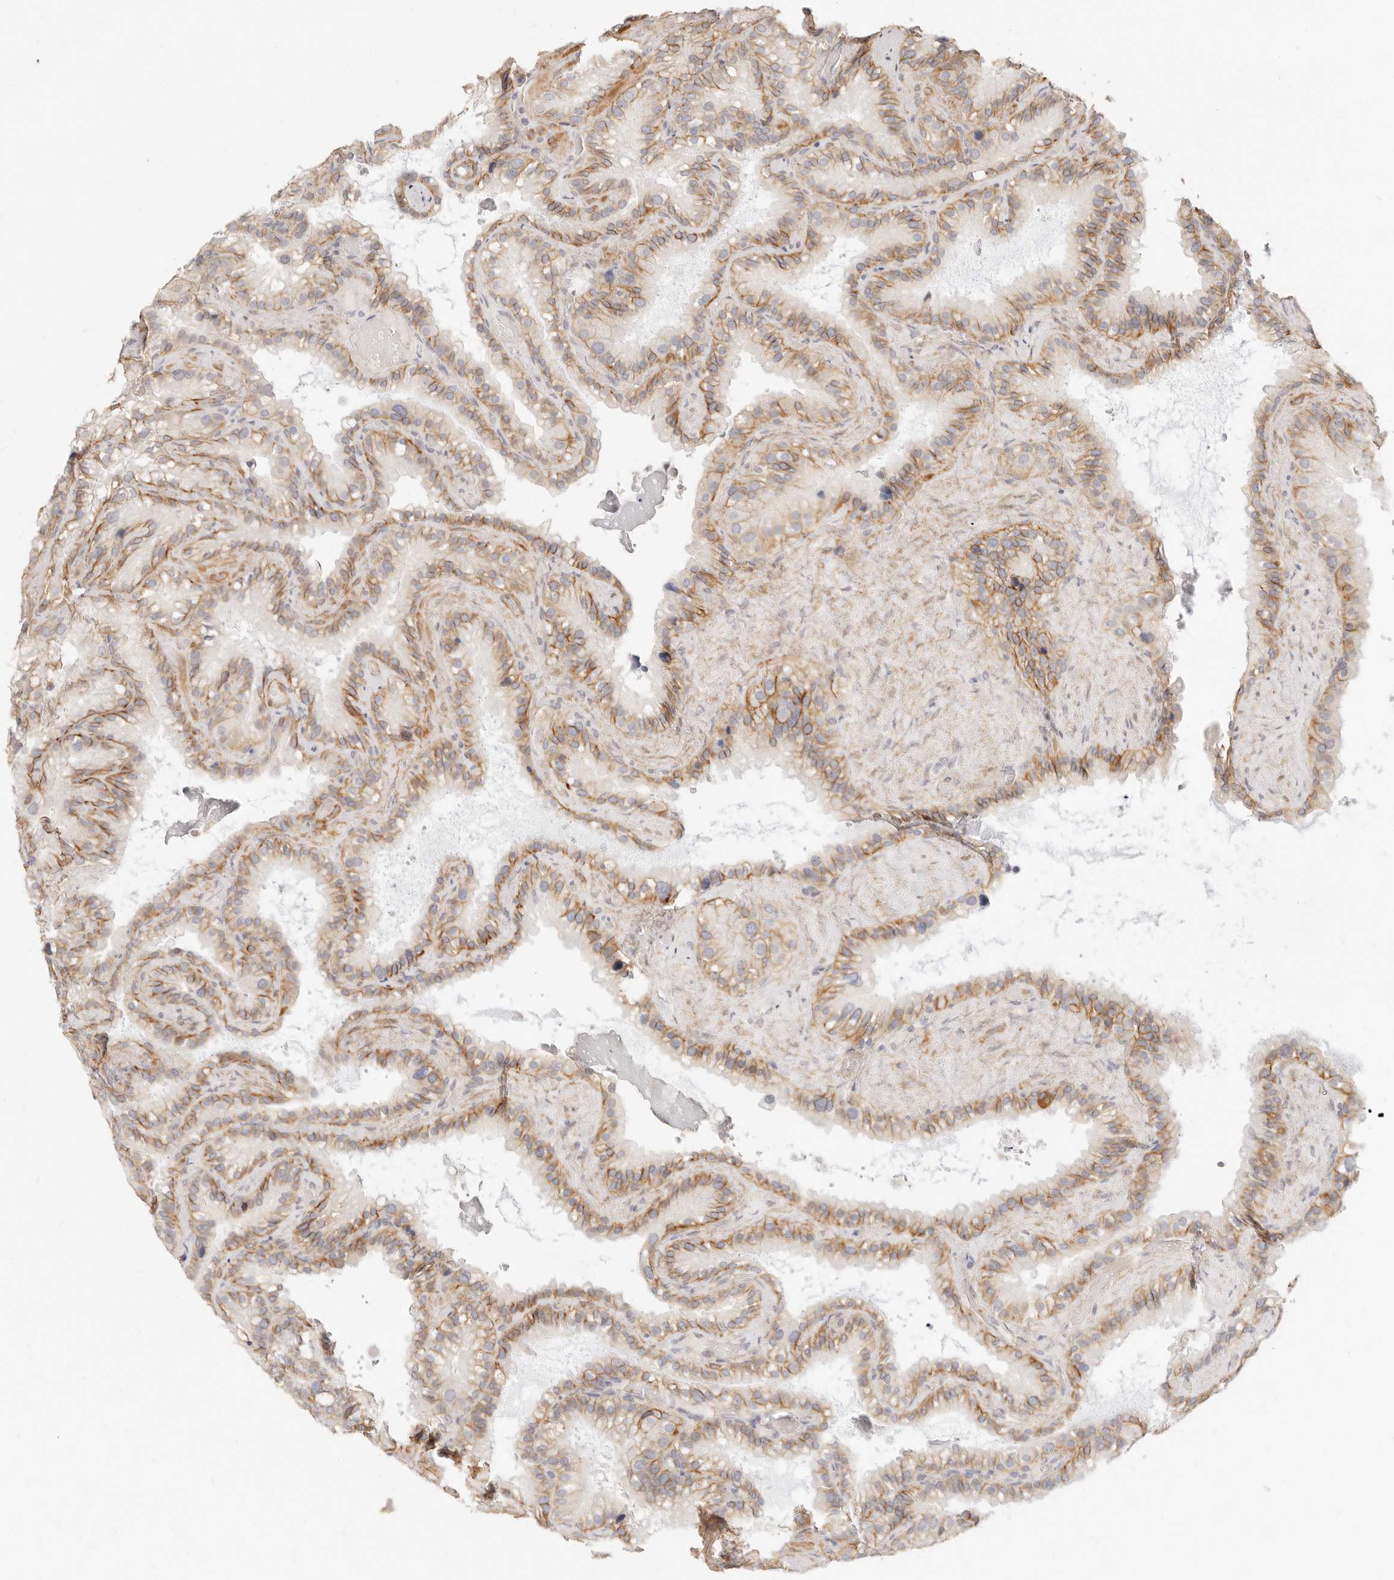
{"staining": {"intensity": "moderate", "quantity": ">75%", "location": "cytoplasmic/membranous"}, "tissue": "seminal vesicle", "cell_type": "Glandular cells", "image_type": "normal", "snomed": [{"axis": "morphology", "description": "Normal tissue, NOS"}, {"axis": "topography", "description": "Prostate"}, {"axis": "topography", "description": "Seminal veicle"}], "caption": "Immunohistochemical staining of unremarkable human seminal vesicle displays moderate cytoplasmic/membranous protein staining in about >75% of glandular cells.", "gene": "UBXN10", "patient": {"sex": "male", "age": 68}}